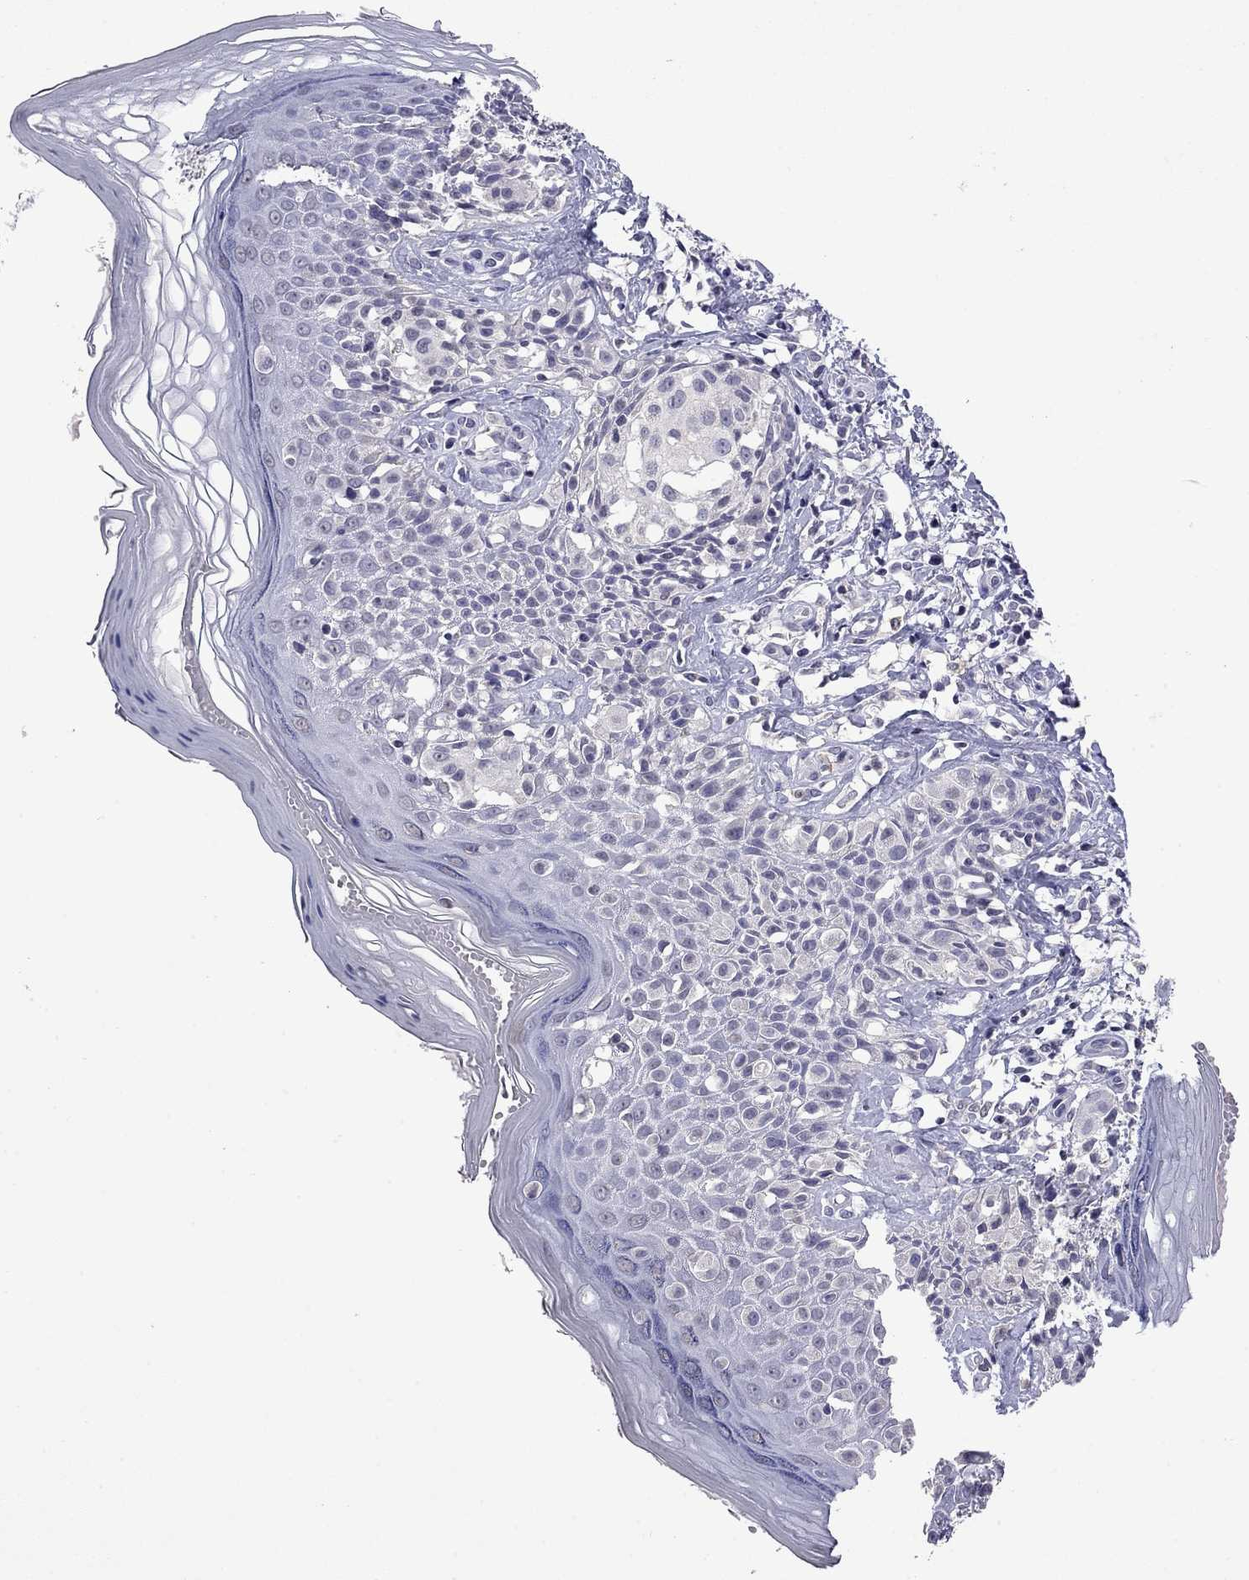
{"staining": {"intensity": "negative", "quantity": "none", "location": "none"}, "tissue": "melanoma", "cell_type": "Tumor cells", "image_type": "cancer", "snomed": [{"axis": "morphology", "description": "Malignant melanoma, NOS"}, {"axis": "topography", "description": "Skin"}], "caption": "IHC photomicrograph of neoplastic tissue: malignant melanoma stained with DAB (3,3'-diaminobenzidine) displays no significant protein staining in tumor cells. (IHC, brightfield microscopy, high magnification).", "gene": "WNK3", "patient": {"sex": "female", "age": 73}}